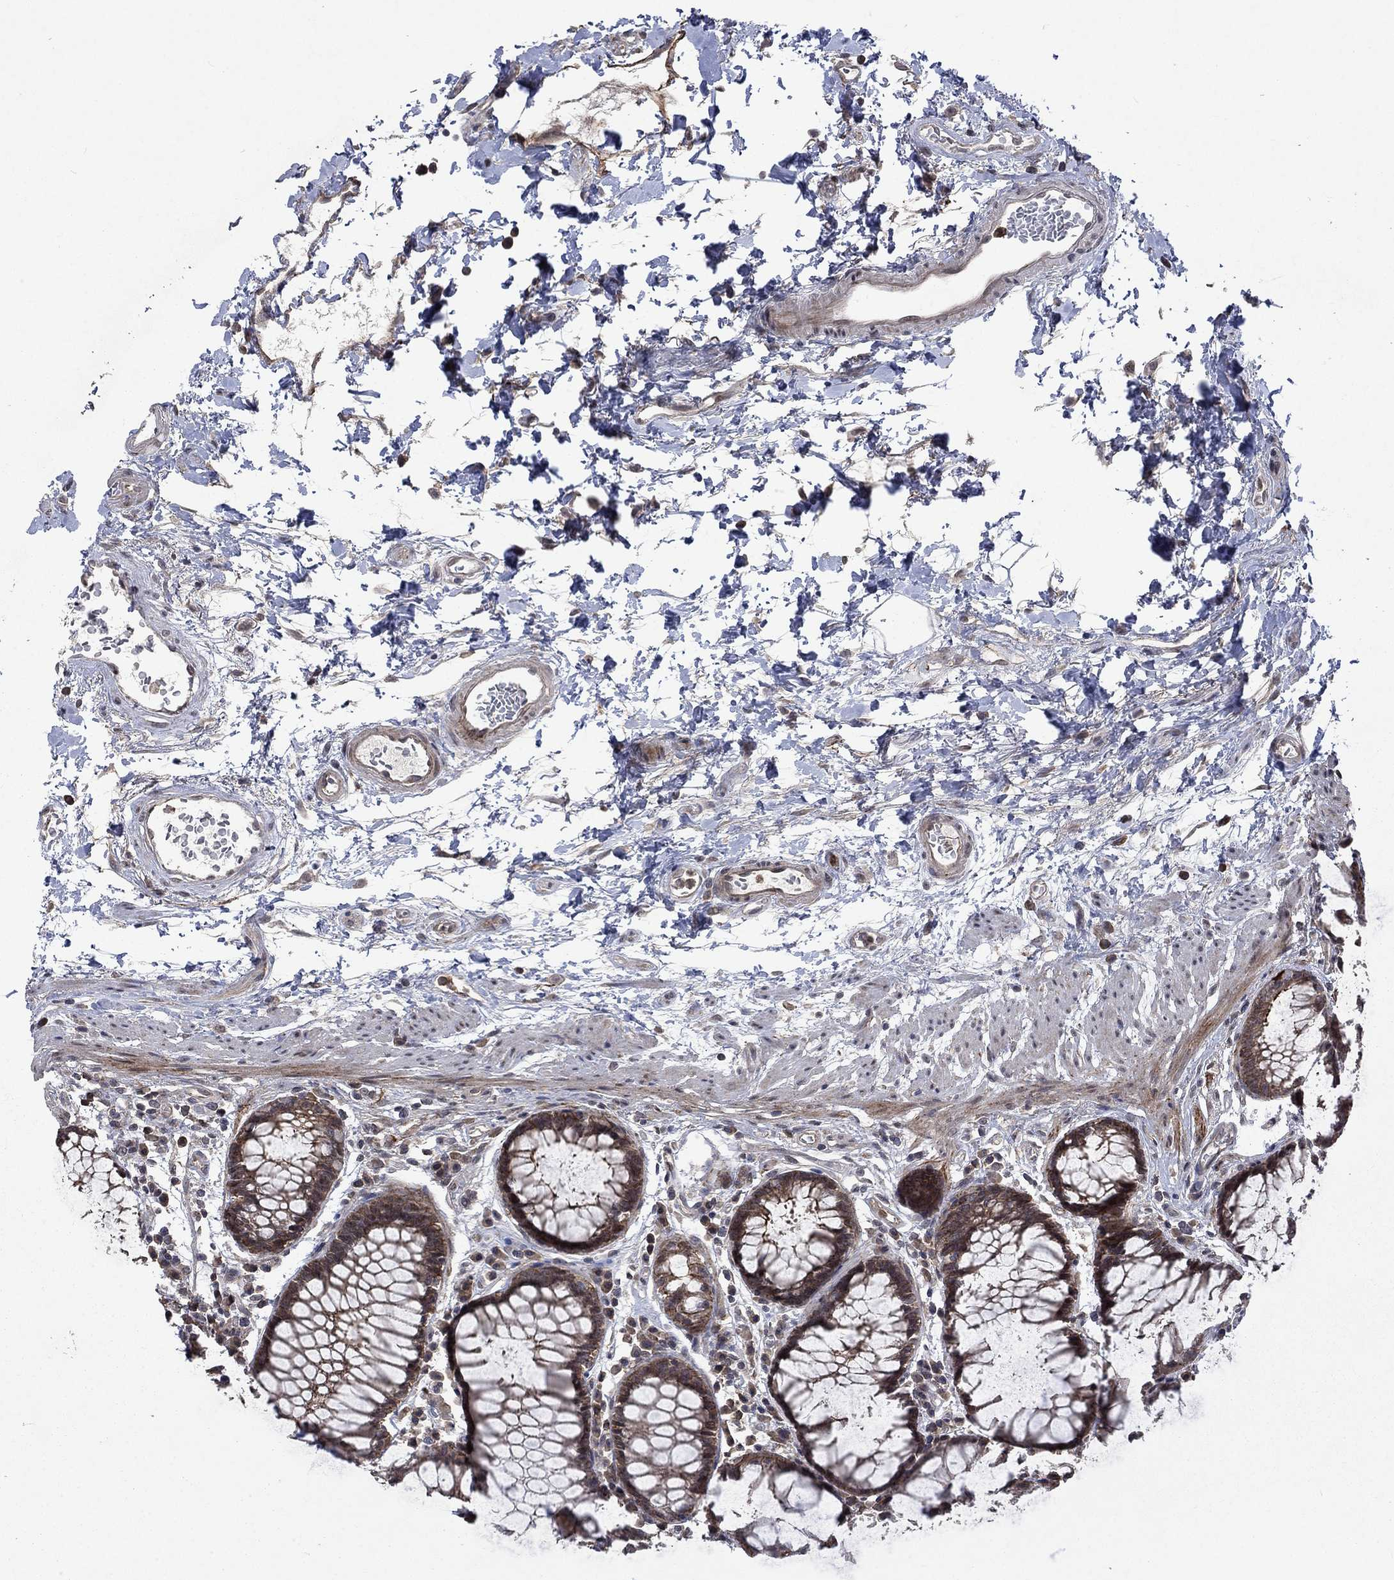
{"staining": {"intensity": "moderate", "quantity": "<25%", "location": "cytoplasmic/membranous"}, "tissue": "rectum", "cell_type": "Glandular cells", "image_type": "normal", "snomed": [{"axis": "morphology", "description": "Normal tissue, NOS"}, {"axis": "topography", "description": "Rectum"}], "caption": "Immunohistochemistry (DAB (3,3'-diaminobenzidine)) staining of normal rectum exhibits moderate cytoplasmic/membranous protein expression in about <25% of glandular cells.", "gene": "PPP1R9A", "patient": {"sex": "female", "age": 68}}